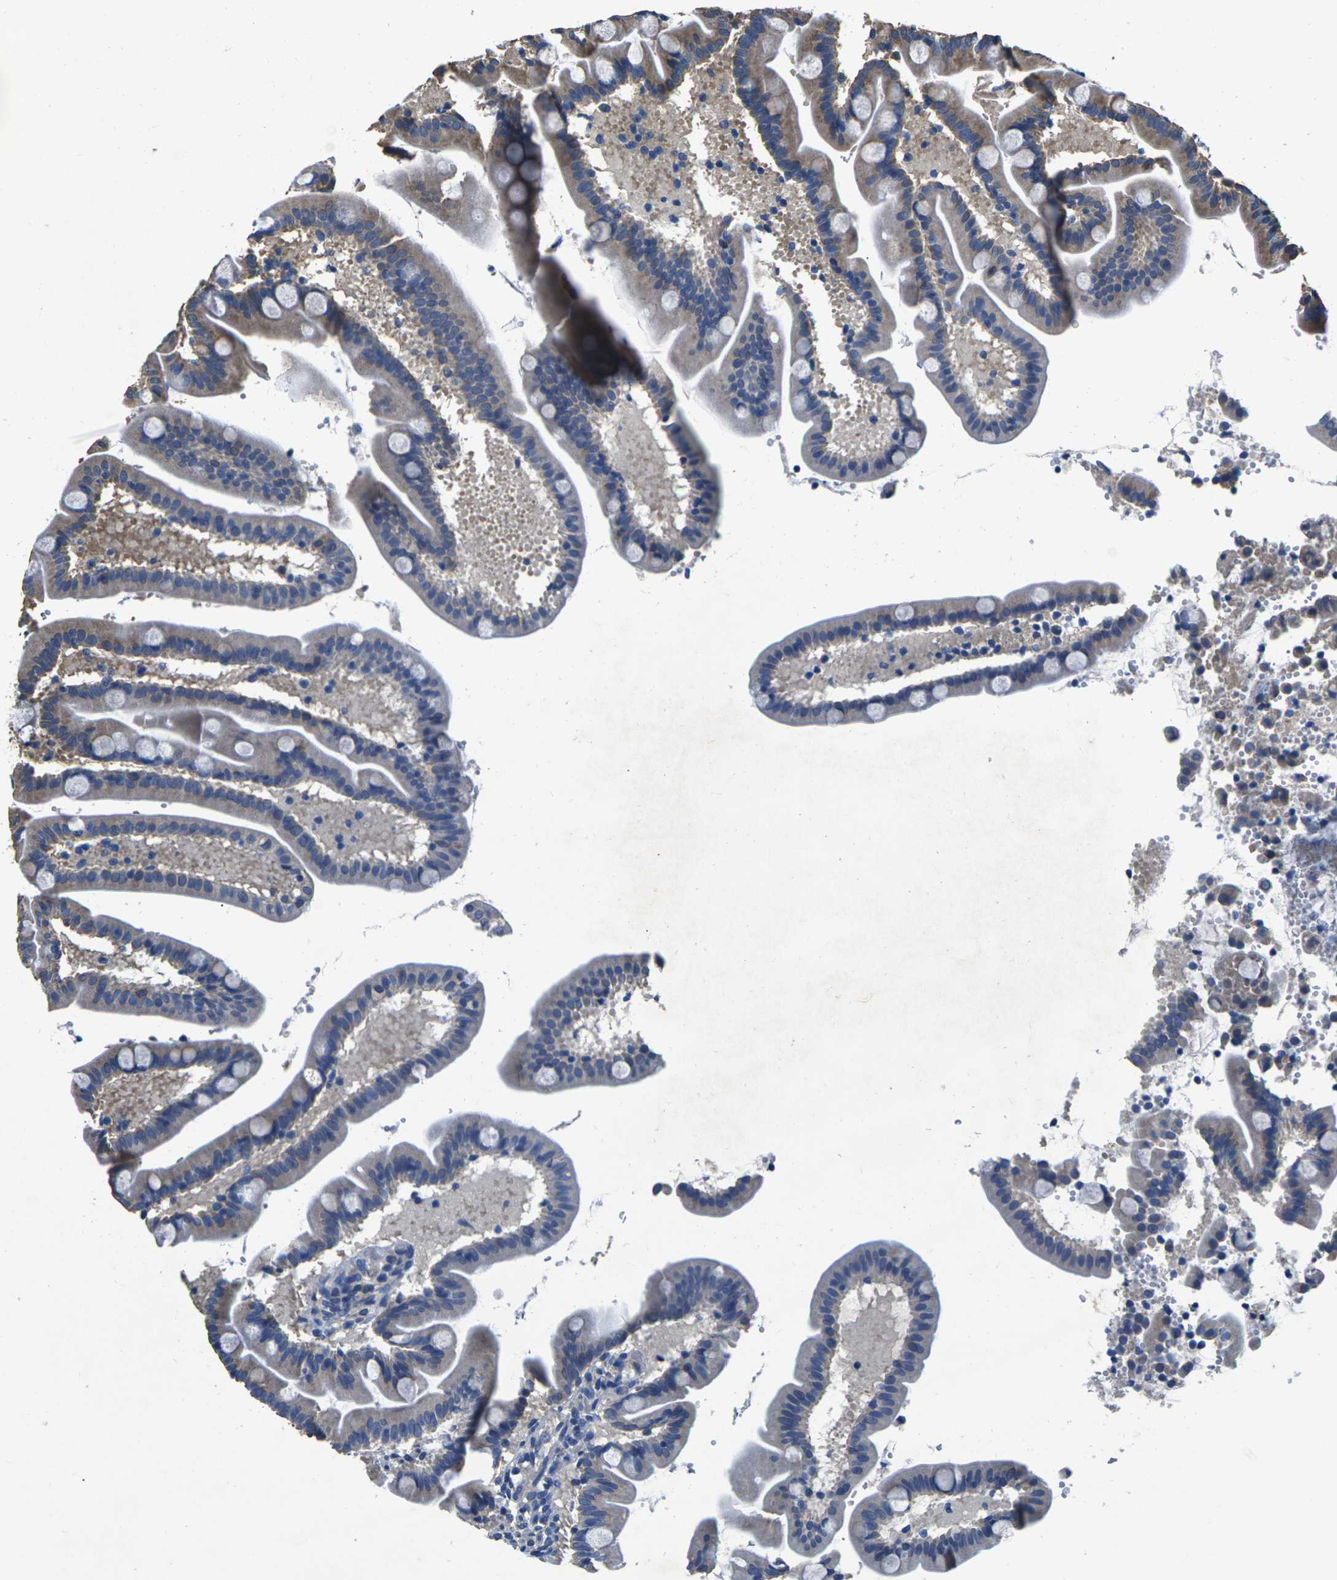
{"staining": {"intensity": "weak", "quantity": "25%-75%", "location": "cytoplasmic/membranous"}, "tissue": "duodenum", "cell_type": "Glandular cells", "image_type": "normal", "snomed": [{"axis": "morphology", "description": "Normal tissue, NOS"}, {"axis": "topography", "description": "Duodenum"}], "caption": "The photomicrograph shows a brown stain indicating the presence of a protein in the cytoplasmic/membranous of glandular cells in duodenum. (DAB IHC, brown staining for protein, blue staining for nuclei).", "gene": "B4GAT1", "patient": {"sex": "male", "age": 54}}